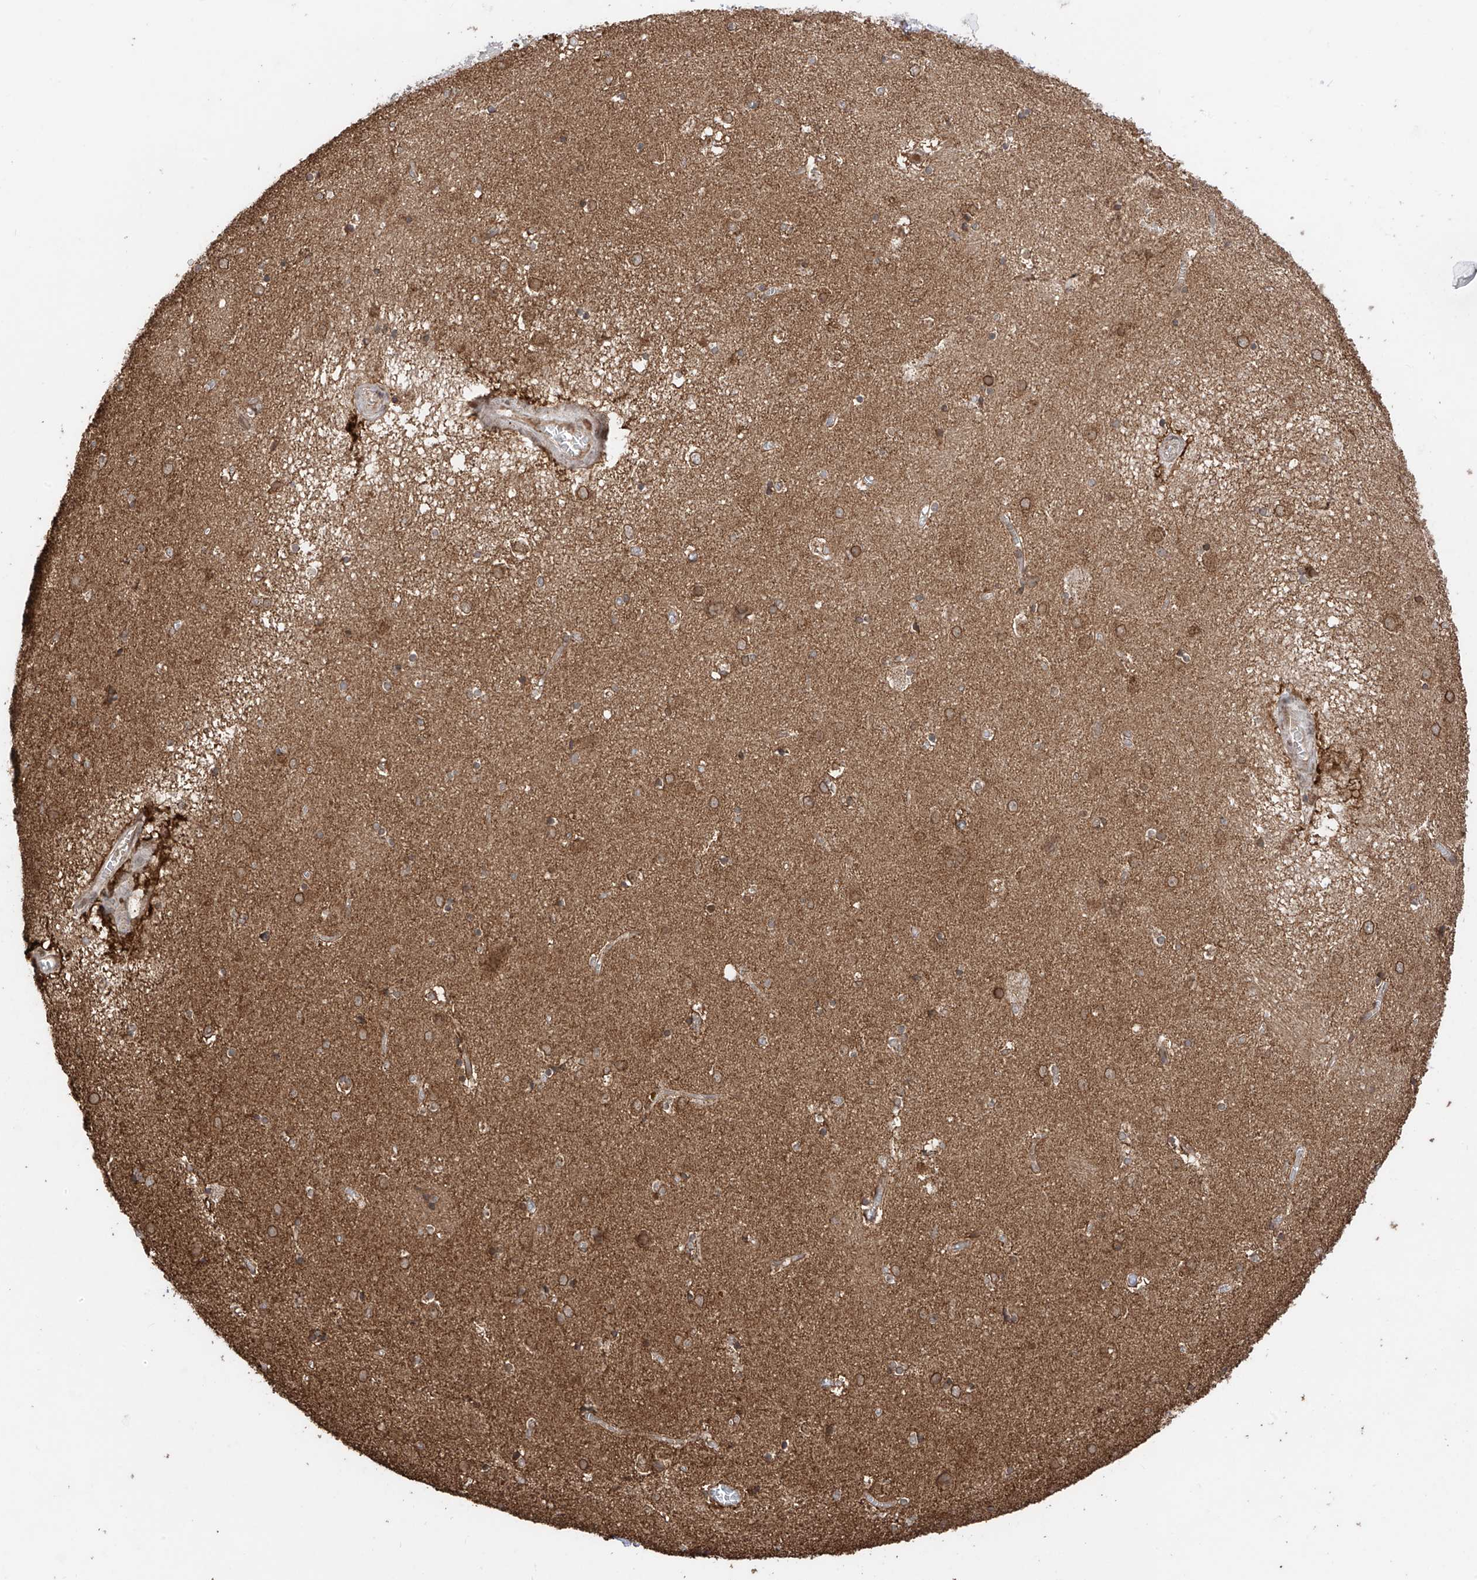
{"staining": {"intensity": "moderate", "quantity": "25%-75%", "location": "cytoplasmic/membranous,nuclear"}, "tissue": "caudate", "cell_type": "Glial cells", "image_type": "normal", "snomed": [{"axis": "morphology", "description": "Normal tissue, NOS"}, {"axis": "topography", "description": "Lateral ventricle wall"}], "caption": "Benign caudate displays moderate cytoplasmic/membranous,nuclear expression in approximately 25%-75% of glial cells, visualized by immunohistochemistry.", "gene": "AHCTF1", "patient": {"sex": "male", "age": 70}}